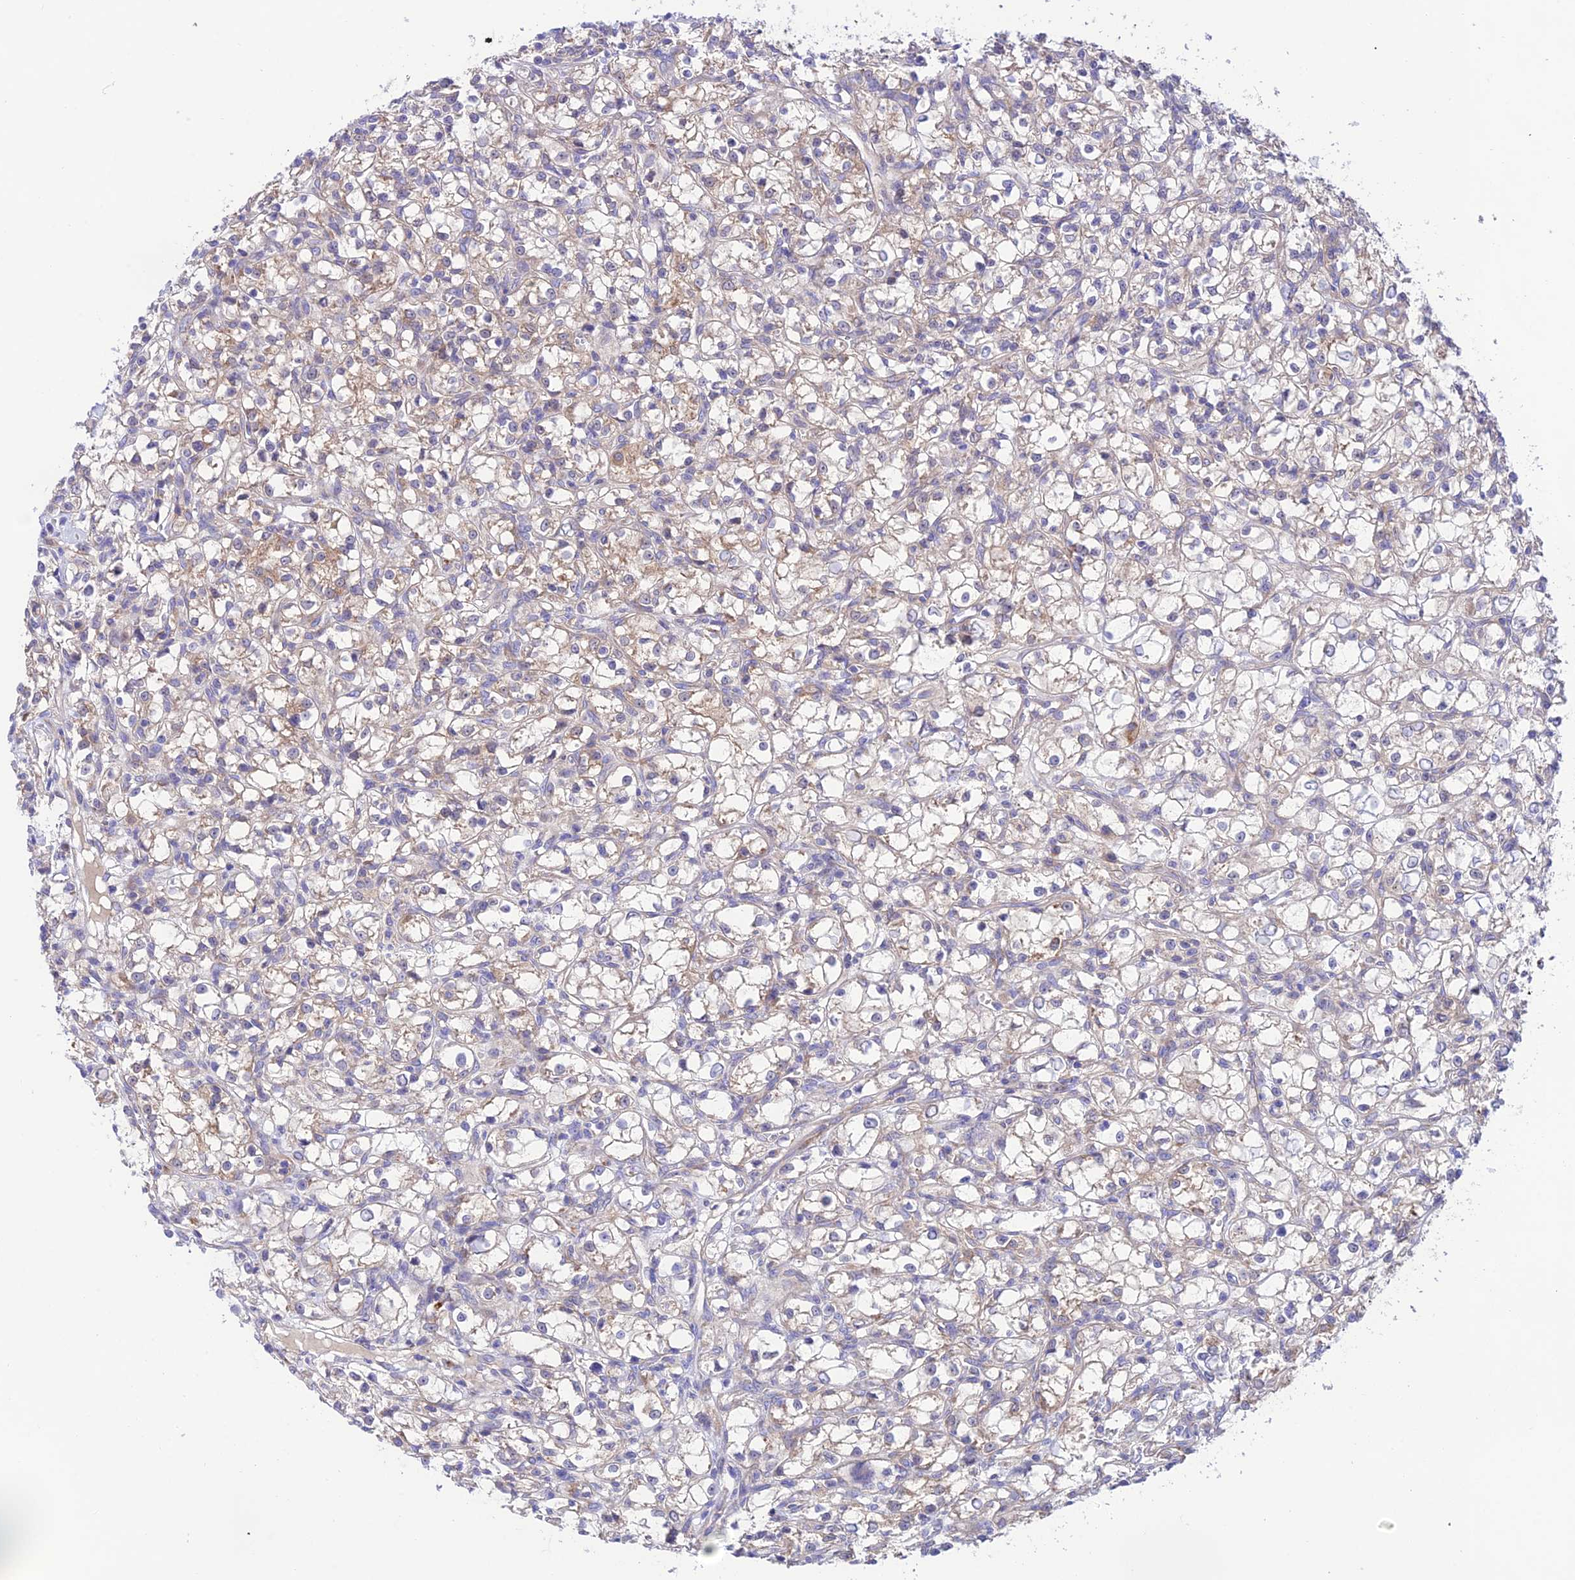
{"staining": {"intensity": "weak", "quantity": "25%-75%", "location": "cytoplasmic/membranous"}, "tissue": "renal cancer", "cell_type": "Tumor cells", "image_type": "cancer", "snomed": [{"axis": "morphology", "description": "Adenocarcinoma, NOS"}, {"axis": "topography", "description": "Kidney"}], "caption": "This micrograph reveals IHC staining of human renal cancer, with low weak cytoplasmic/membranous positivity in about 25%-75% of tumor cells.", "gene": "LACTB2", "patient": {"sex": "female", "age": 59}}